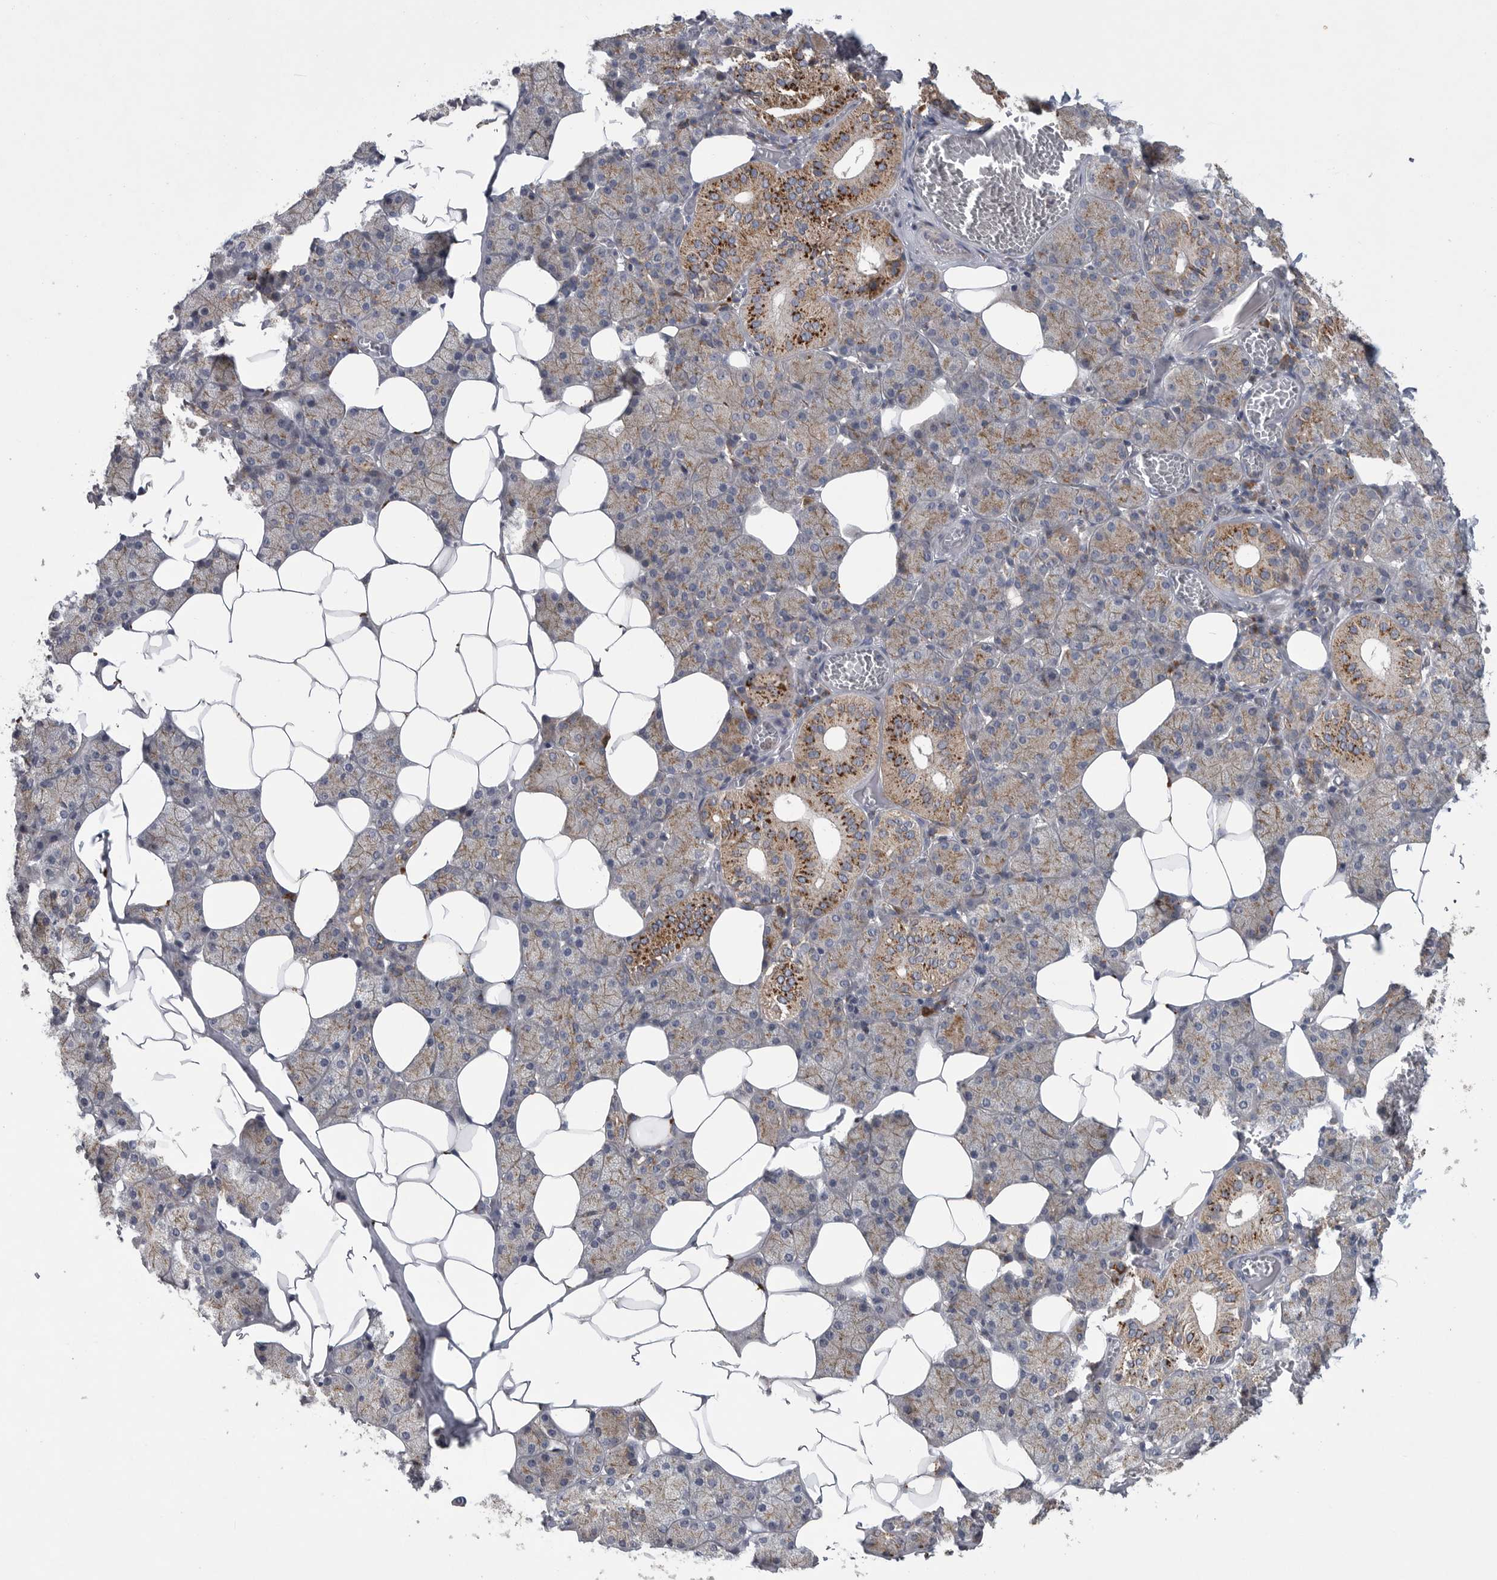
{"staining": {"intensity": "strong", "quantity": "<25%", "location": "cytoplasmic/membranous"}, "tissue": "salivary gland", "cell_type": "Glandular cells", "image_type": "normal", "snomed": [{"axis": "morphology", "description": "Normal tissue, NOS"}, {"axis": "topography", "description": "Salivary gland"}], "caption": "Salivary gland stained for a protein shows strong cytoplasmic/membranous positivity in glandular cells. (IHC, brightfield microscopy, high magnification).", "gene": "LAMTOR3", "patient": {"sex": "female", "age": 33}}